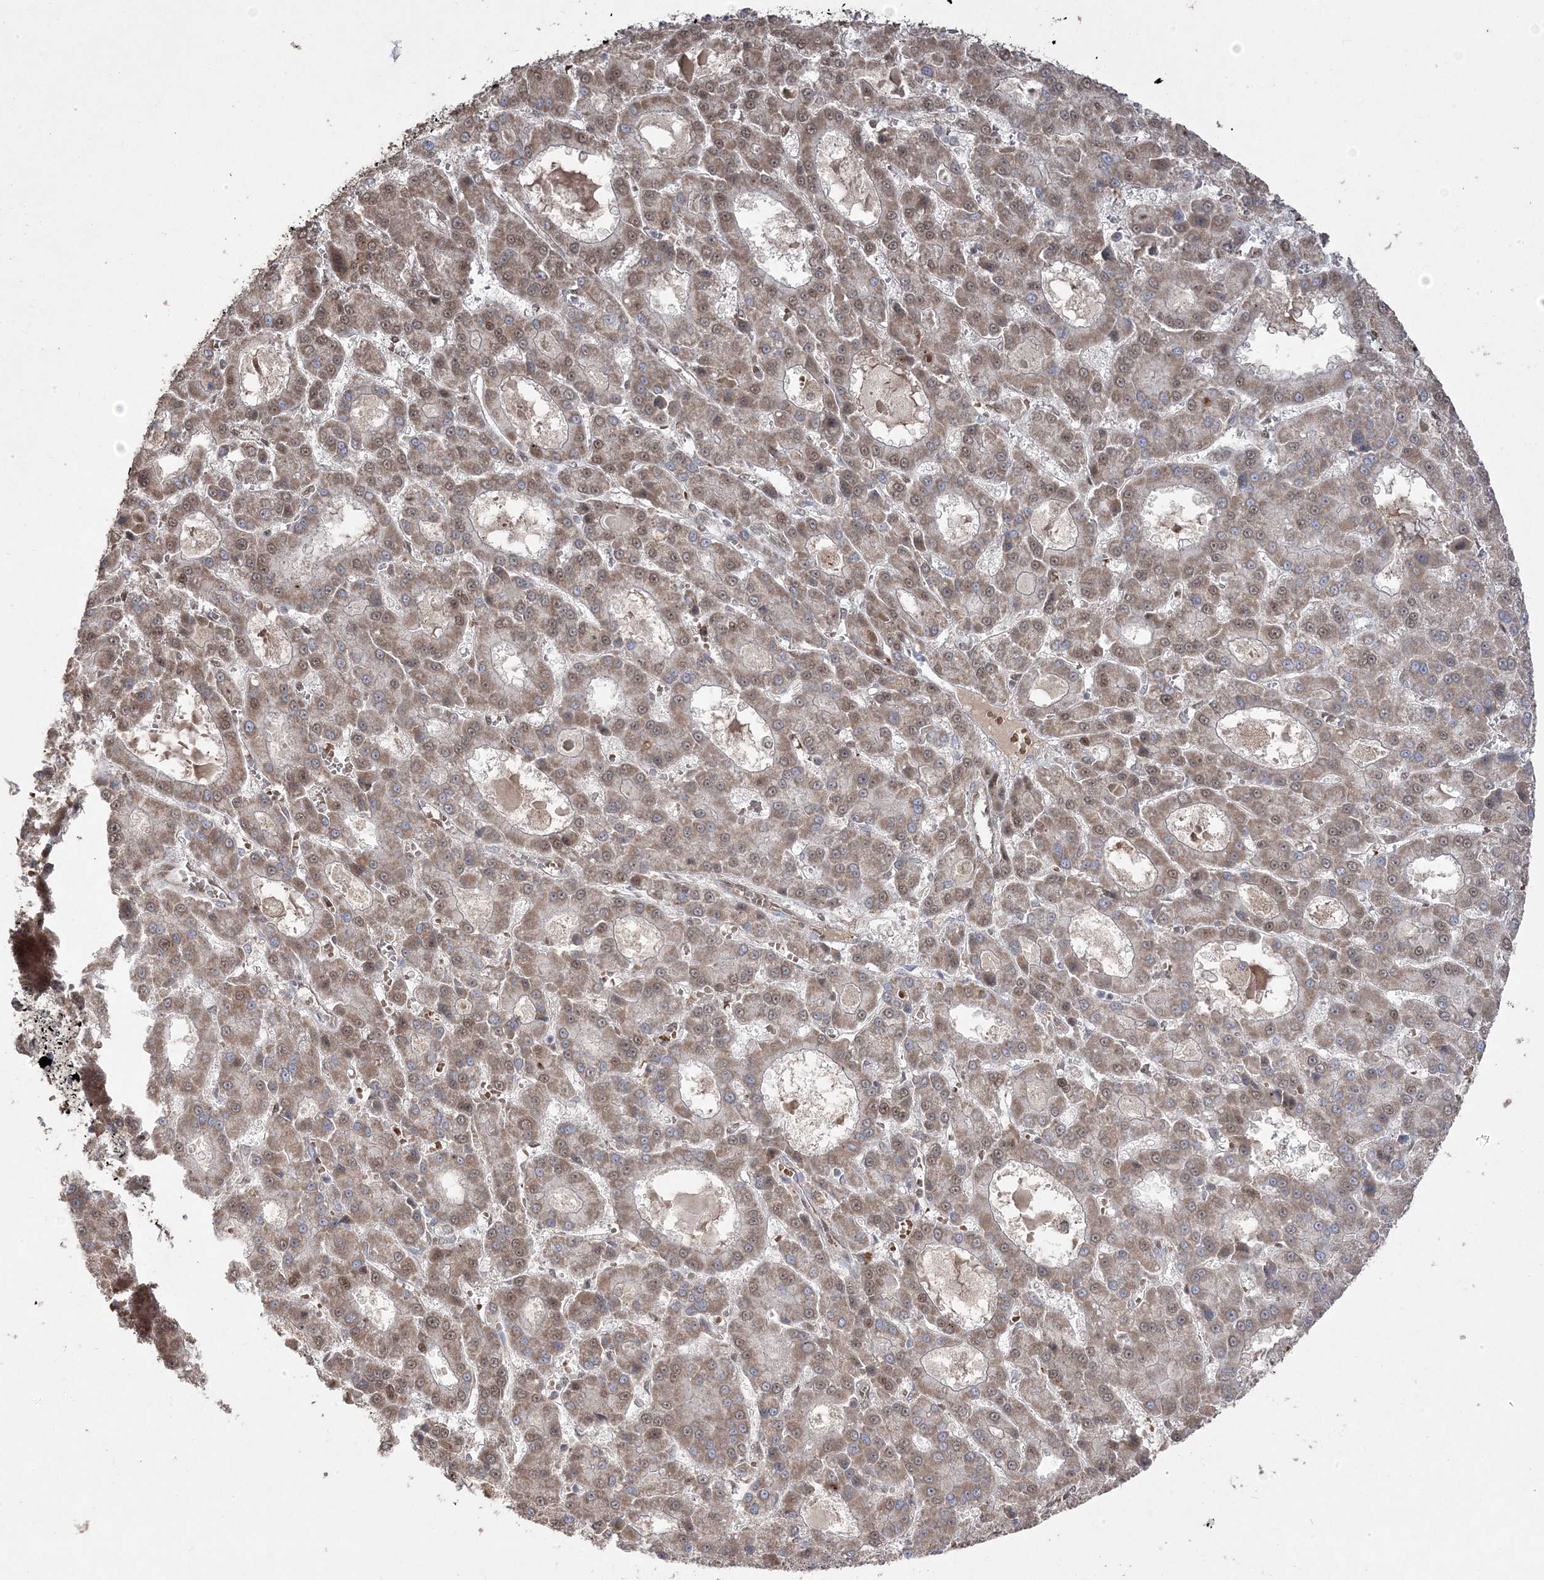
{"staining": {"intensity": "moderate", "quantity": "25%-75%", "location": "cytoplasmic/membranous,nuclear"}, "tissue": "liver cancer", "cell_type": "Tumor cells", "image_type": "cancer", "snomed": [{"axis": "morphology", "description": "Carcinoma, Hepatocellular, NOS"}, {"axis": "topography", "description": "Liver"}], "caption": "The histopathology image displays a brown stain indicating the presence of a protein in the cytoplasmic/membranous and nuclear of tumor cells in liver cancer.", "gene": "PPOX", "patient": {"sex": "male", "age": 70}}